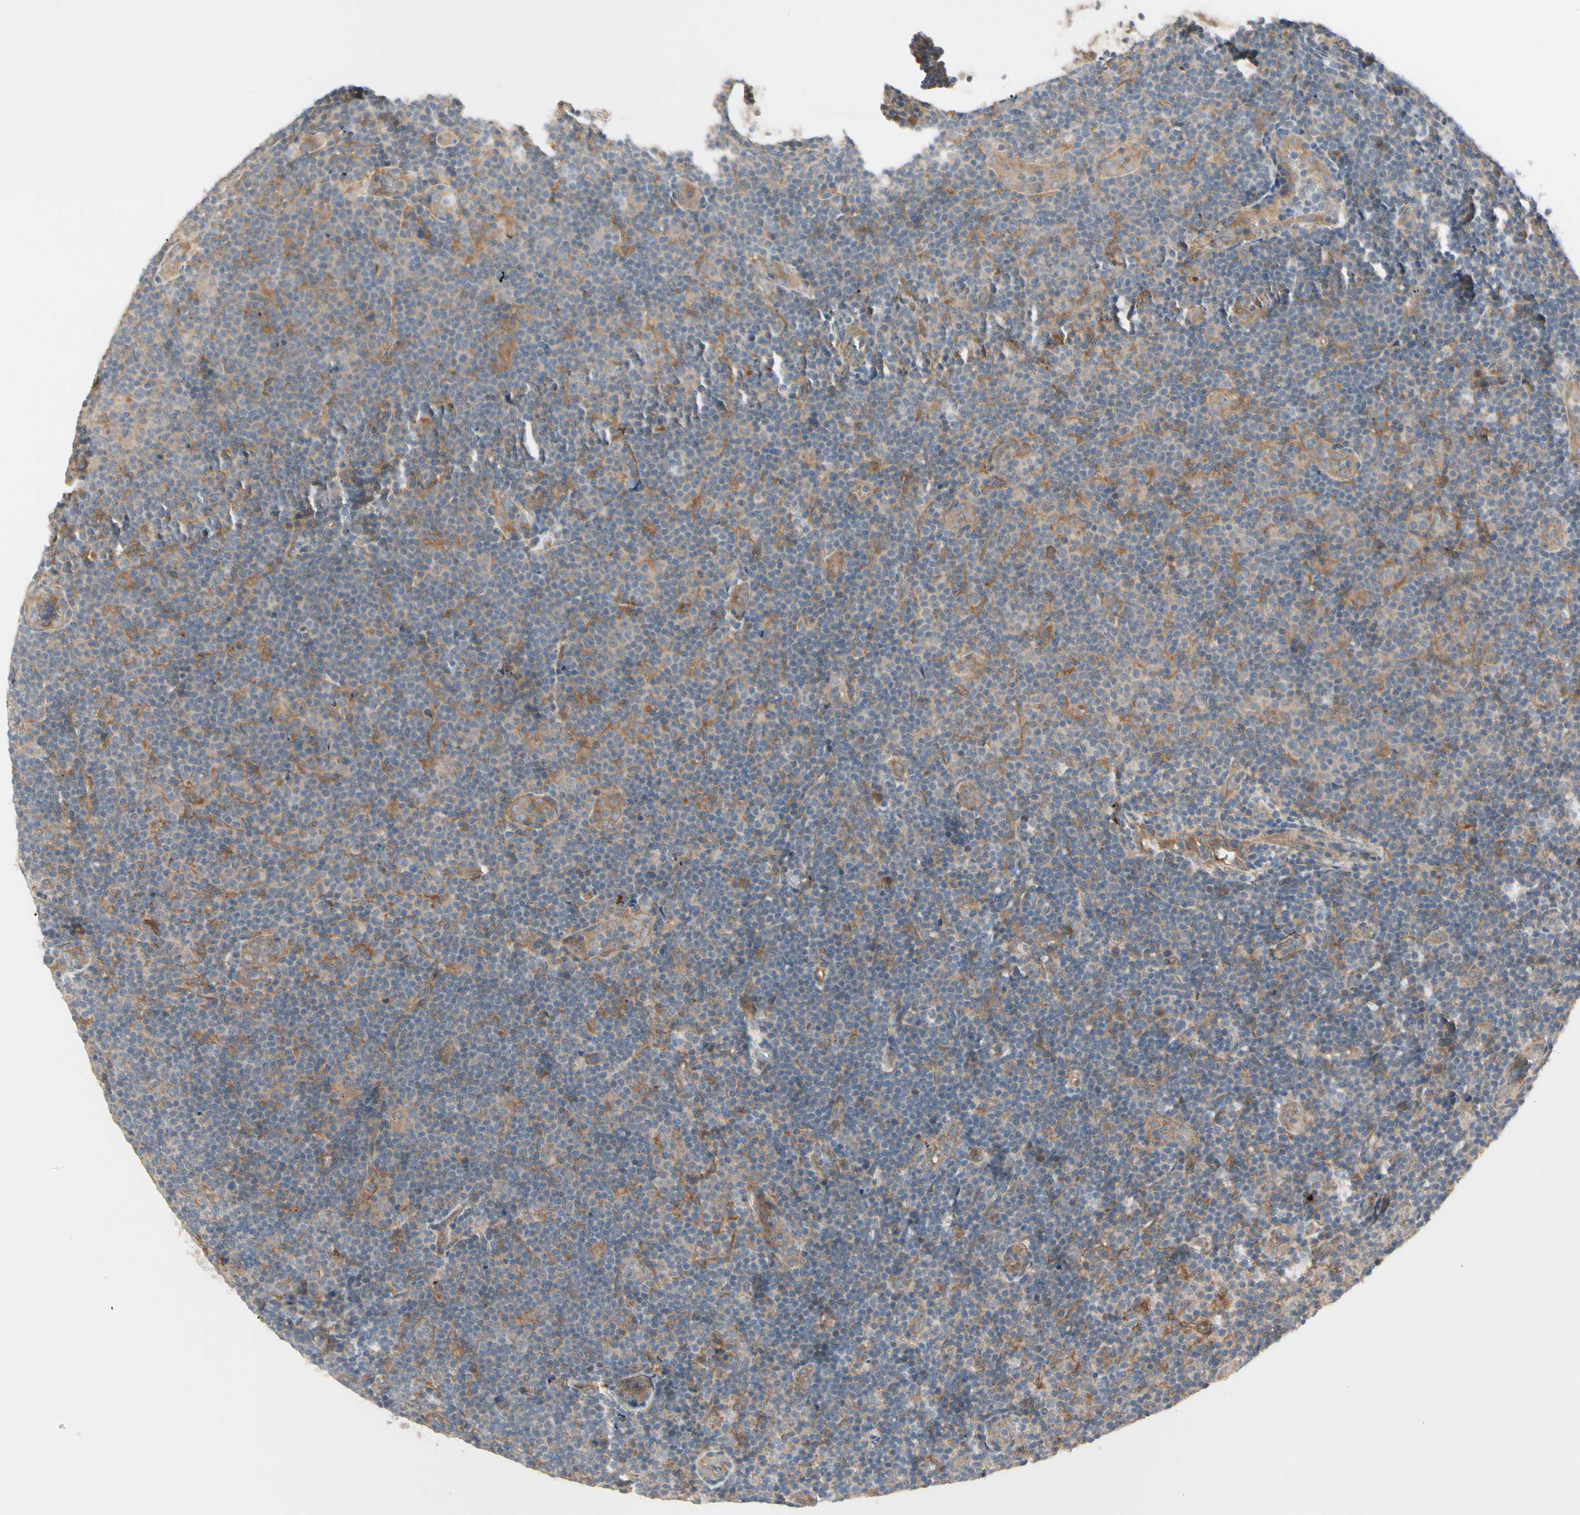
{"staining": {"intensity": "moderate", "quantity": ">75%", "location": "cytoplasmic/membranous"}, "tissue": "lymphoma", "cell_type": "Tumor cells", "image_type": "cancer", "snomed": [{"axis": "morphology", "description": "Malignant lymphoma, non-Hodgkin's type, Low grade"}, {"axis": "topography", "description": "Lymph node"}], "caption": "Immunohistochemistry histopathology image of human lymphoma stained for a protein (brown), which exhibits medium levels of moderate cytoplasmic/membranous expression in about >75% of tumor cells.", "gene": "F2R", "patient": {"sex": "male", "age": 83}}